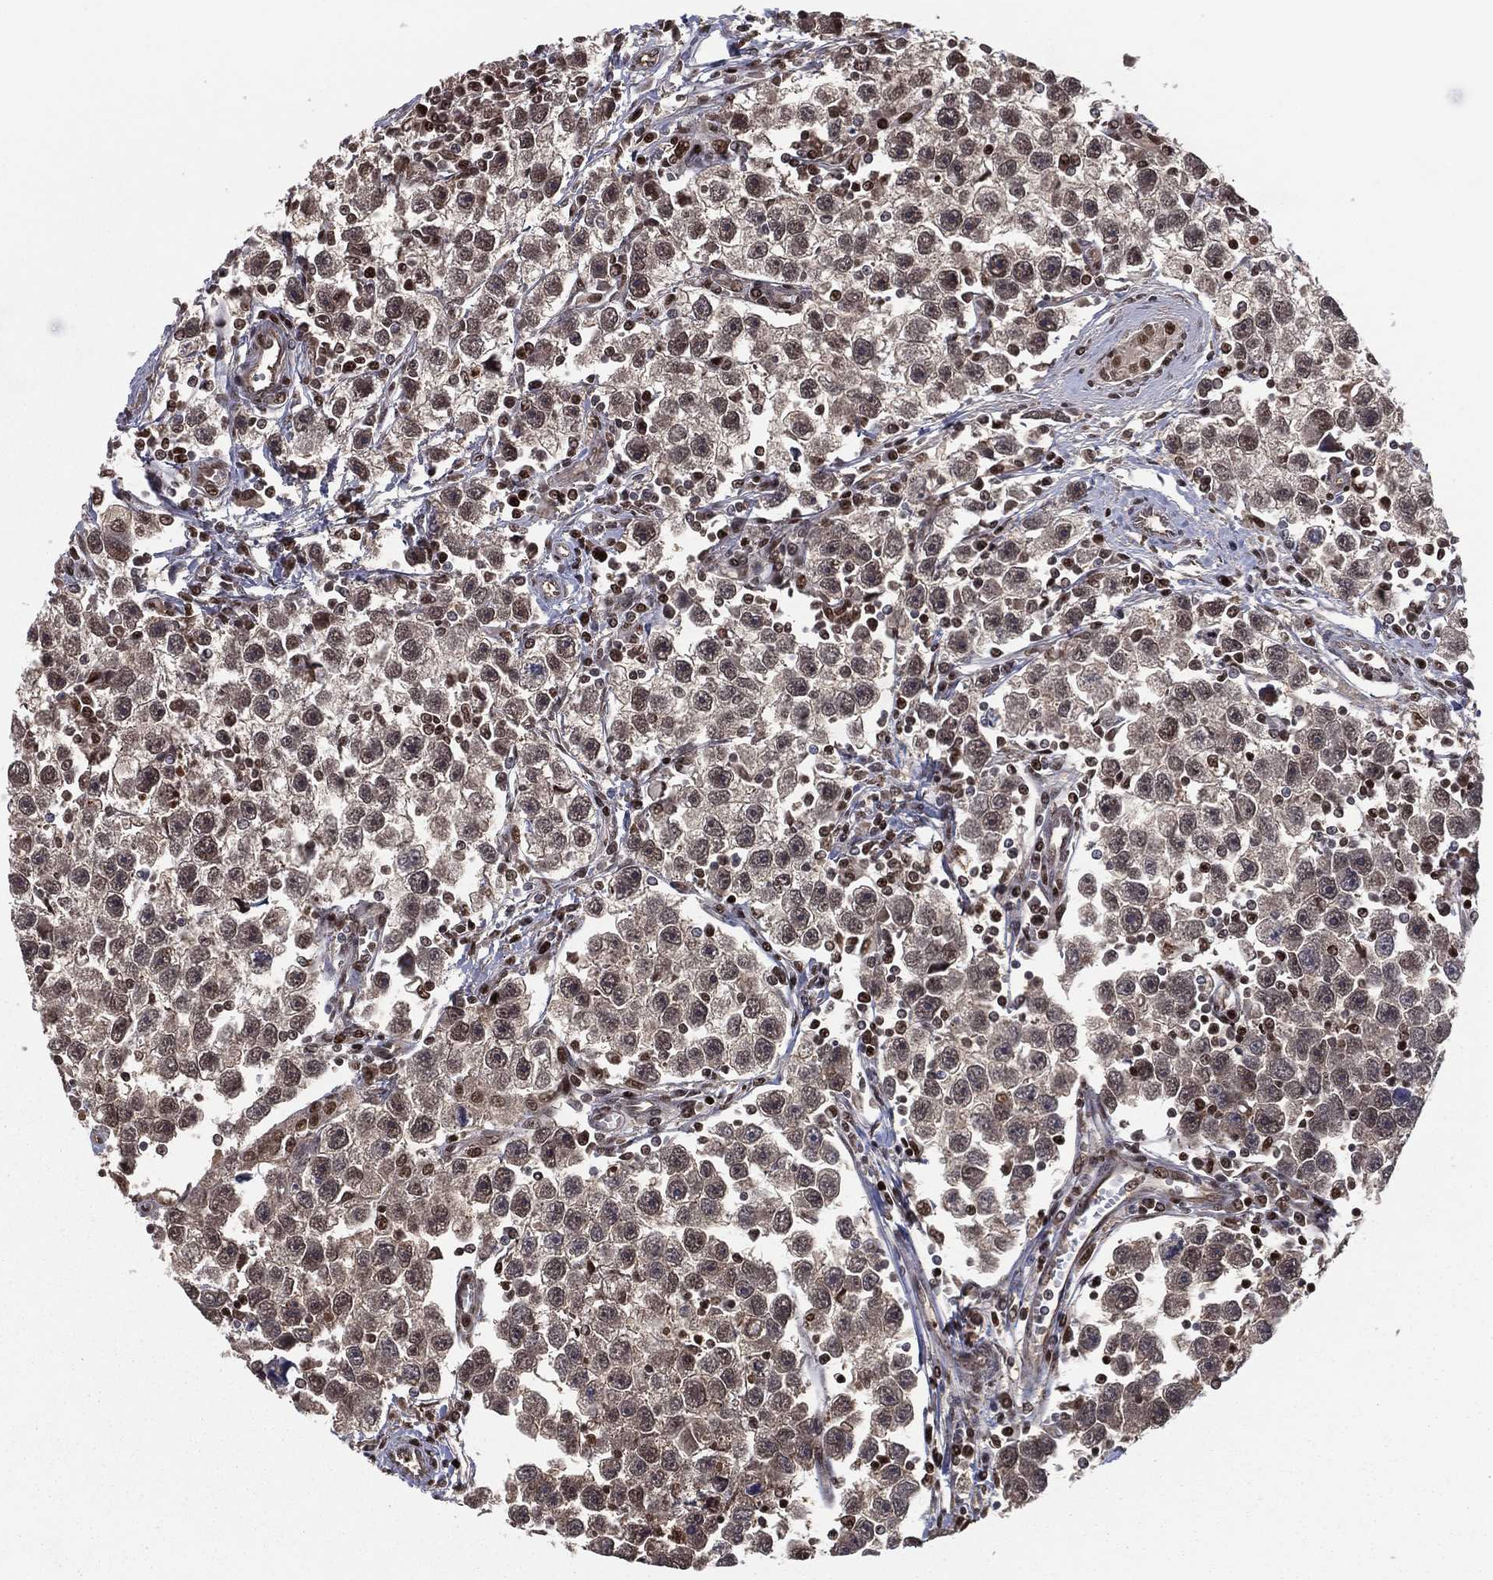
{"staining": {"intensity": "negative", "quantity": "none", "location": "none"}, "tissue": "testis cancer", "cell_type": "Tumor cells", "image_type": "cancer", "snomed": [{"axis": "morphology", "description": "Seminoma, NOS"}, {"axis": "topography", "description": "Testis"}], "caption": "Tumor cells show no significant expression in seminoma (testis).", "gene": "PSMA1", "patient": {"sex": "male", "age": 30}}